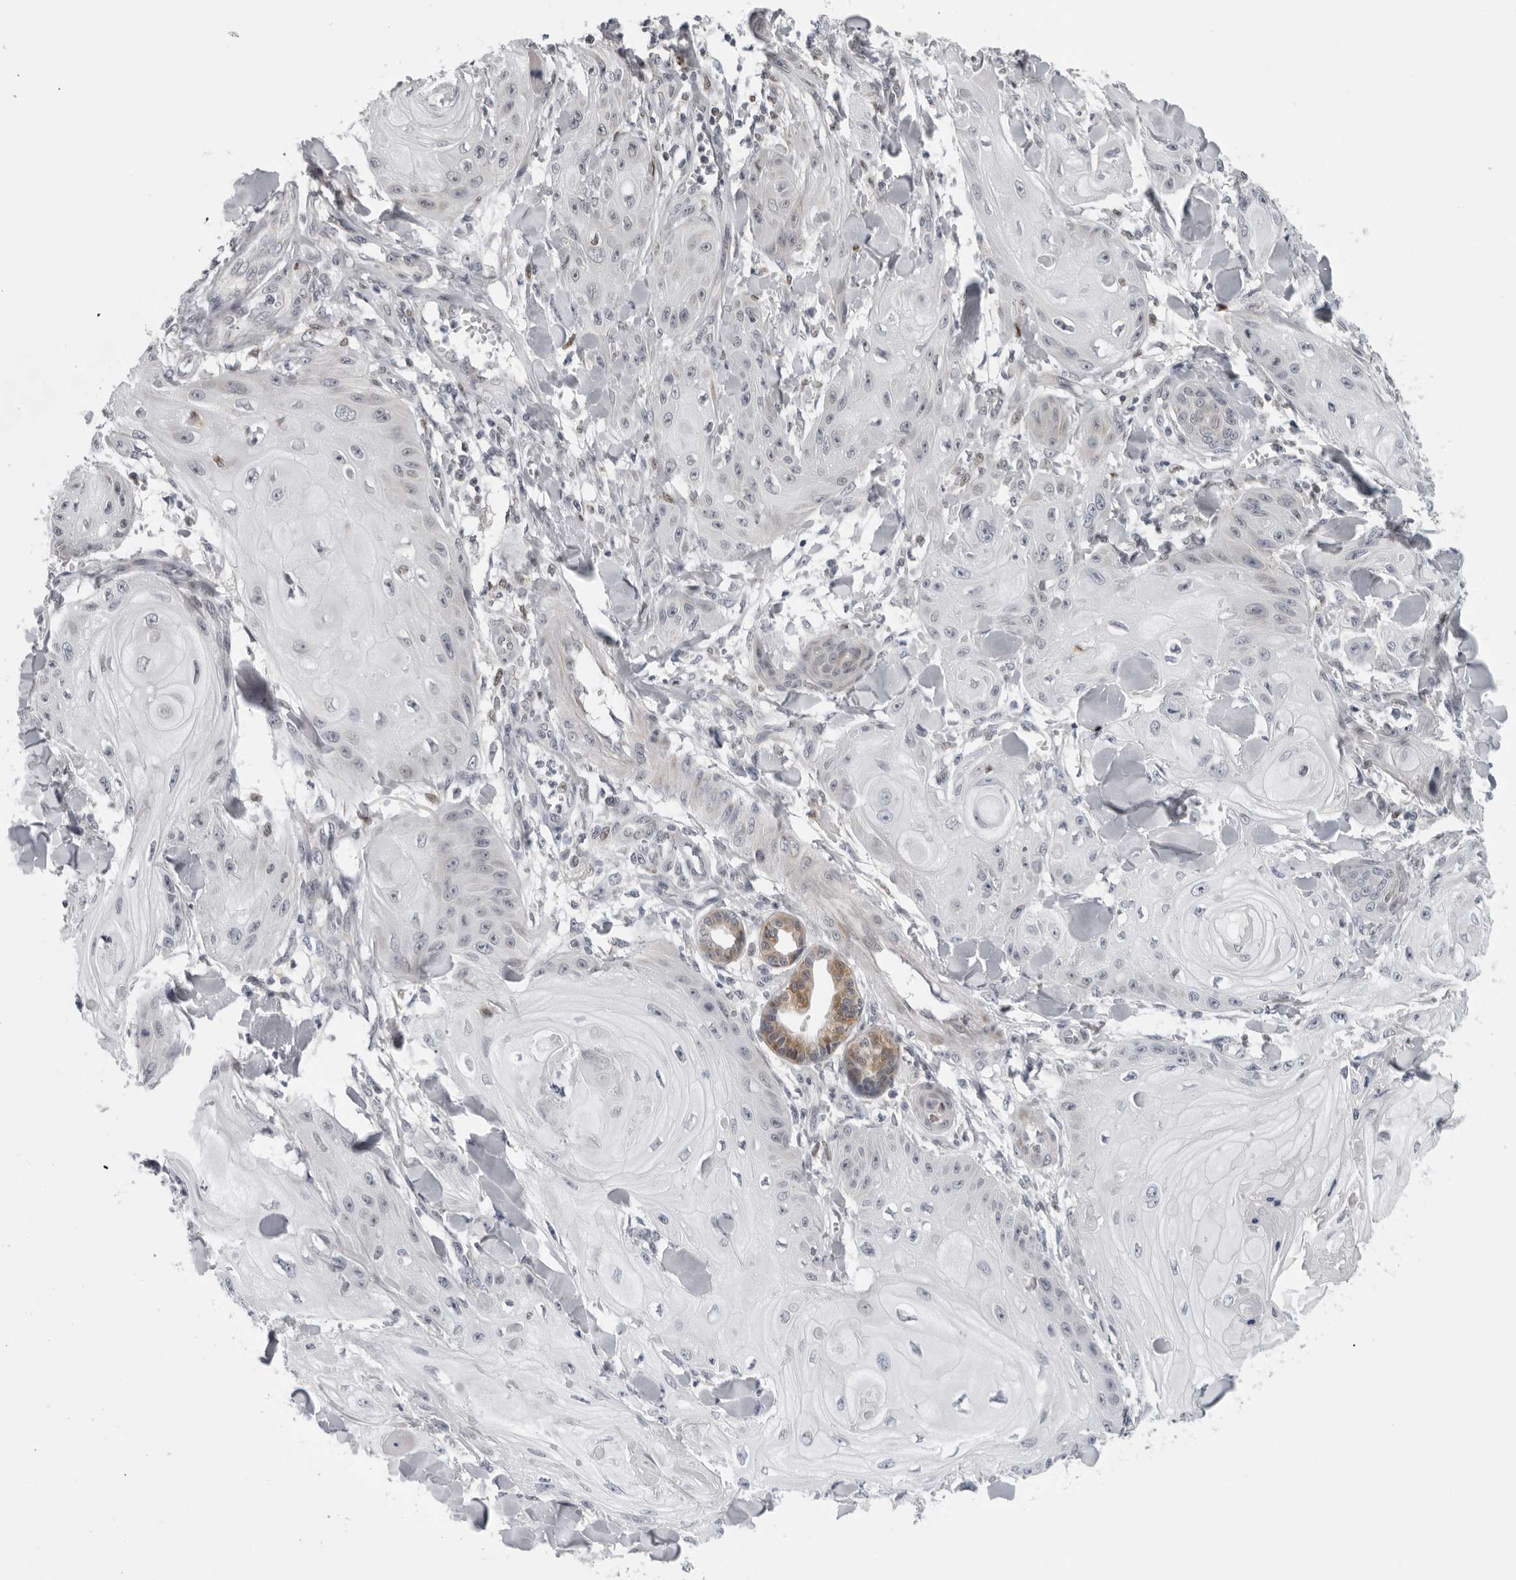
{"staining": {"intensity": "negative", "quantity": "none", "location": "none"}, "tissue": "skin cancer", "cell_type": "Tumor cells", "image_type": "cancer", "snomed": [{"axis": "morphology", "description": "Squamous cell carcinoma, NOS"}, {"axis": "topography", "description": "Skin"}], "caption": "A micrograph of human skin squamous cell carcinoma is negative for staining in tumor cells.", "gene": "CPT2", "patient": {"sex": "male", "age": 74}}